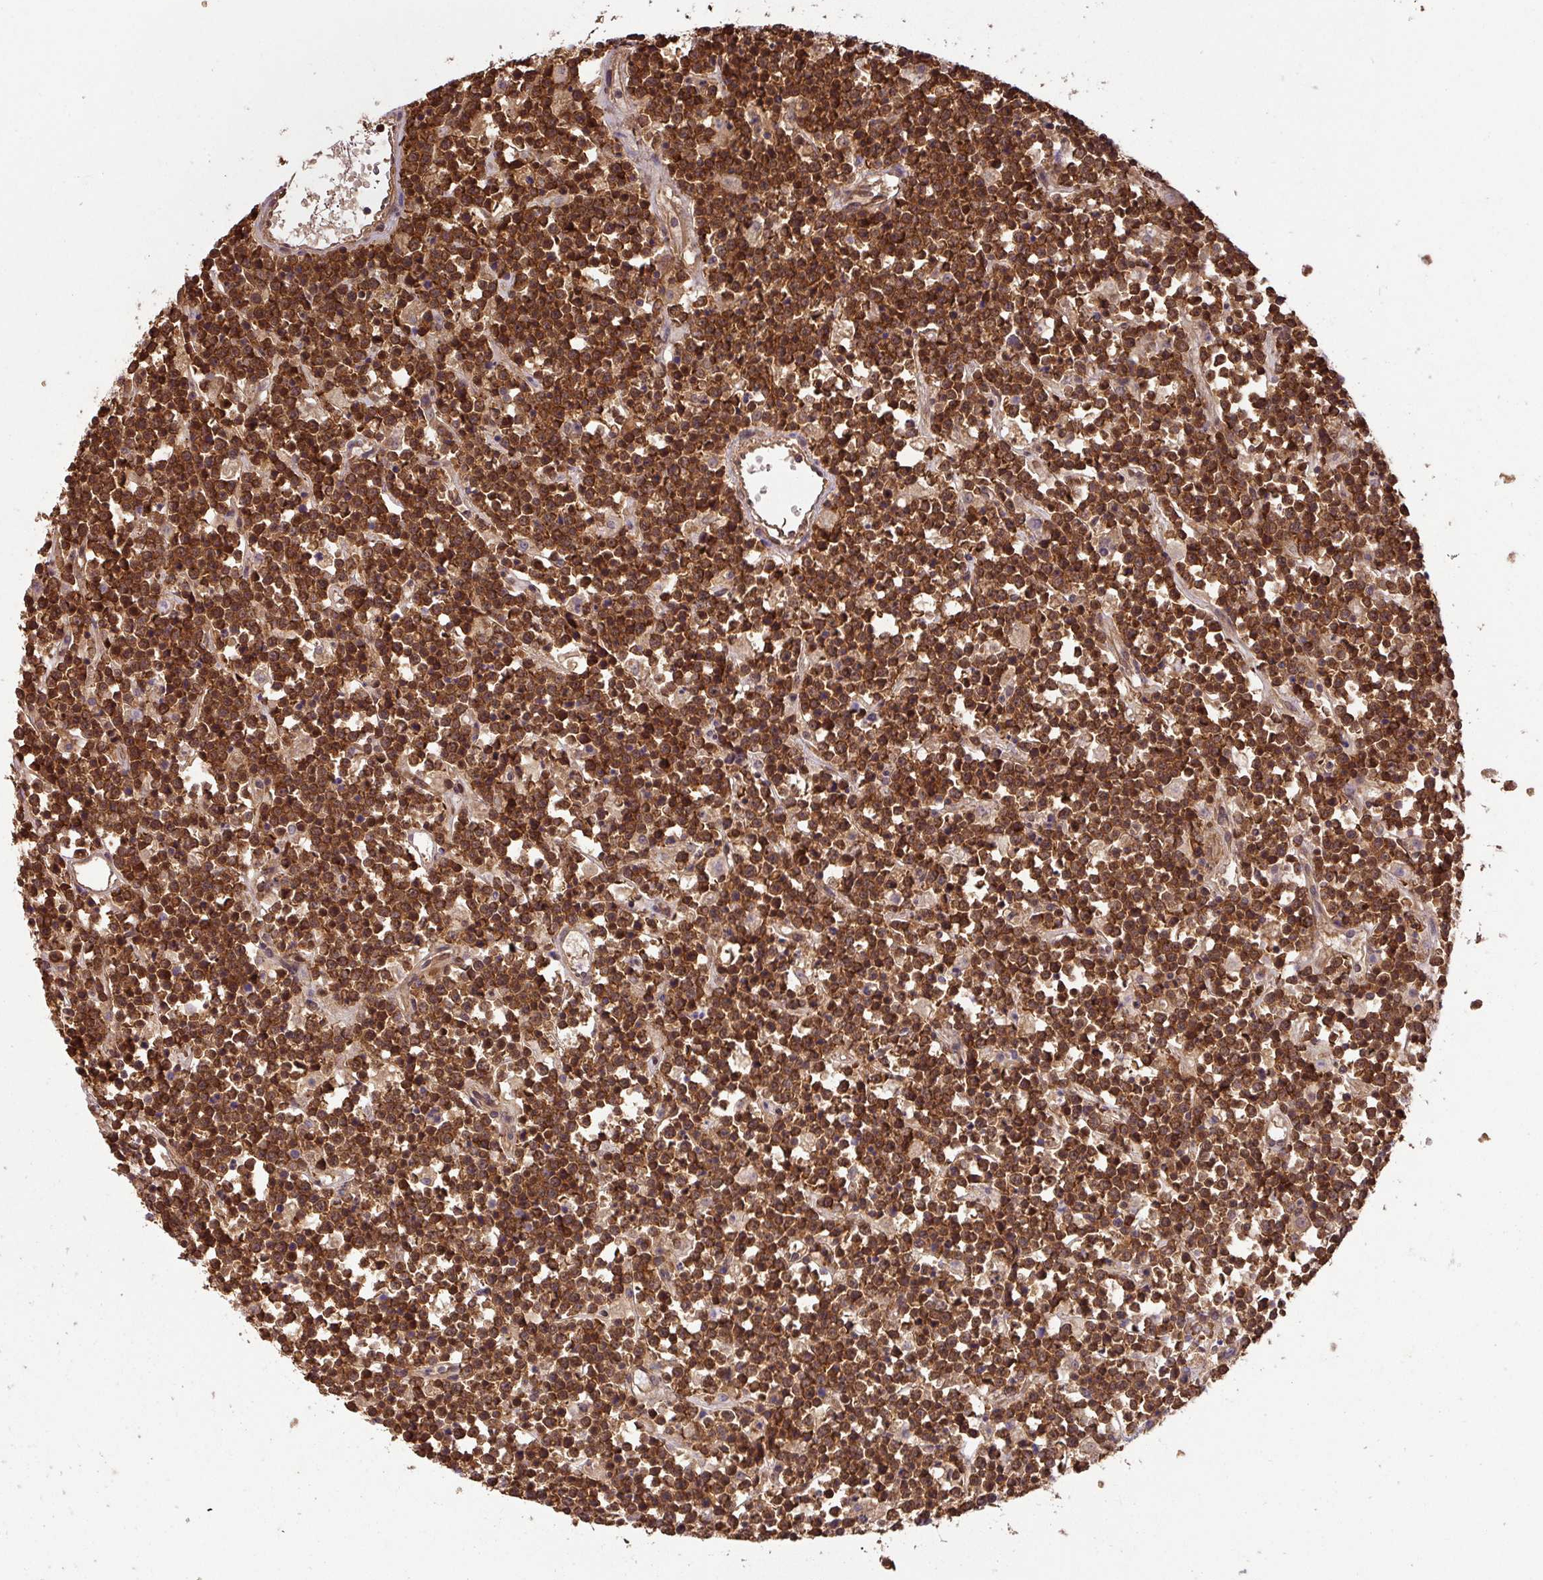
{"staining": {"intensity": "strong", "quantity": ">75%", "location": "cytoplasmic/membranous,nuclear"}, "tissue": "lymphoma", "cell_type": "Tumor cells", "image_type": "cancer", "snomed": [{"axis": "morphology", "description": "Malignant lymphoma, non-Hodgkin's type, High grade"}, {"axis": "topography", "description": "Ovary"}], "caption": "An immunohistochemistry (IHC) micrograph of neoplastic tissue is shown. Protein staining in brown highlights strong cytoplasmic/membranous and nuclear positivity in high-grade malignant lymphoma, non-Hodgkin's type within tumor cells. The staining was performed using DAB, with brown indicating positive protein expression. Nuclei are stained blue with hematoxylin.", "gene": "GSPT1", "patient": {"sex": "female", "age": 56}}